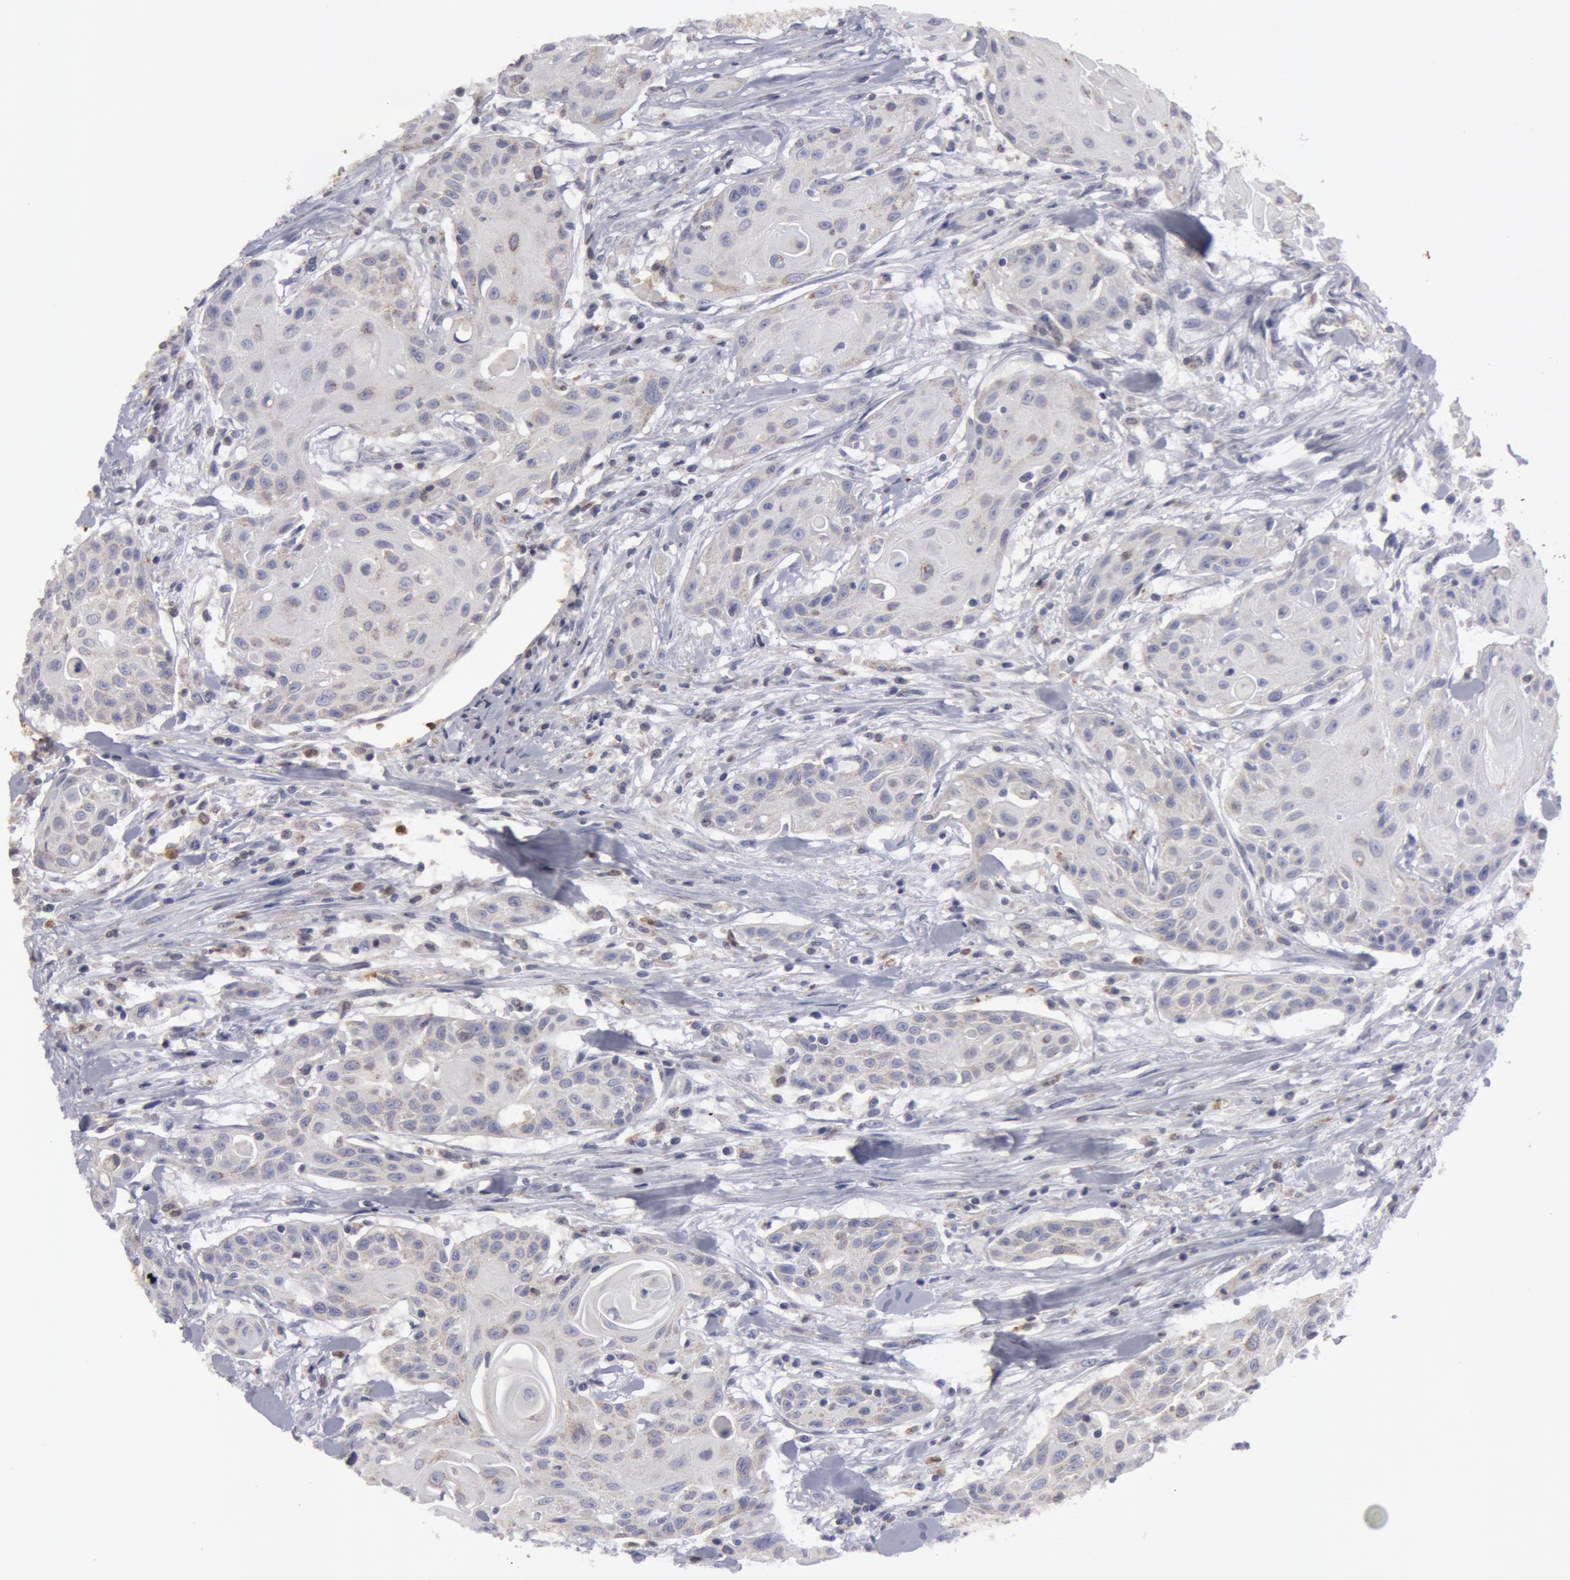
{"staining": {"intensity": "weak", "quantity": "<25%", "location": "cytoplasmic/membranous"}, "tissue": "head and neck cancer", "cell_type": "Tumor cells", "image_type": "cancer", "snomed": [{"axis": "morphology", "description": "Squamous cell carcinoma, NOS"}, {"axis": "morphology", "description": "Squamous cell carcinoma, metastatic, NOS"}, {"axis": "topography", "description": "Lymph node"}, {"axis": "topography", "description": "Salivary gland"}, {"axis": "topography", "description": "Head-Neck"}], "caption": "Image shows no significant protein positivity in tumor cells of head and neck metastatic squamous cell carcinoma.", "gene": "CAT", "patient": {"sex": "female", "age": 74}}